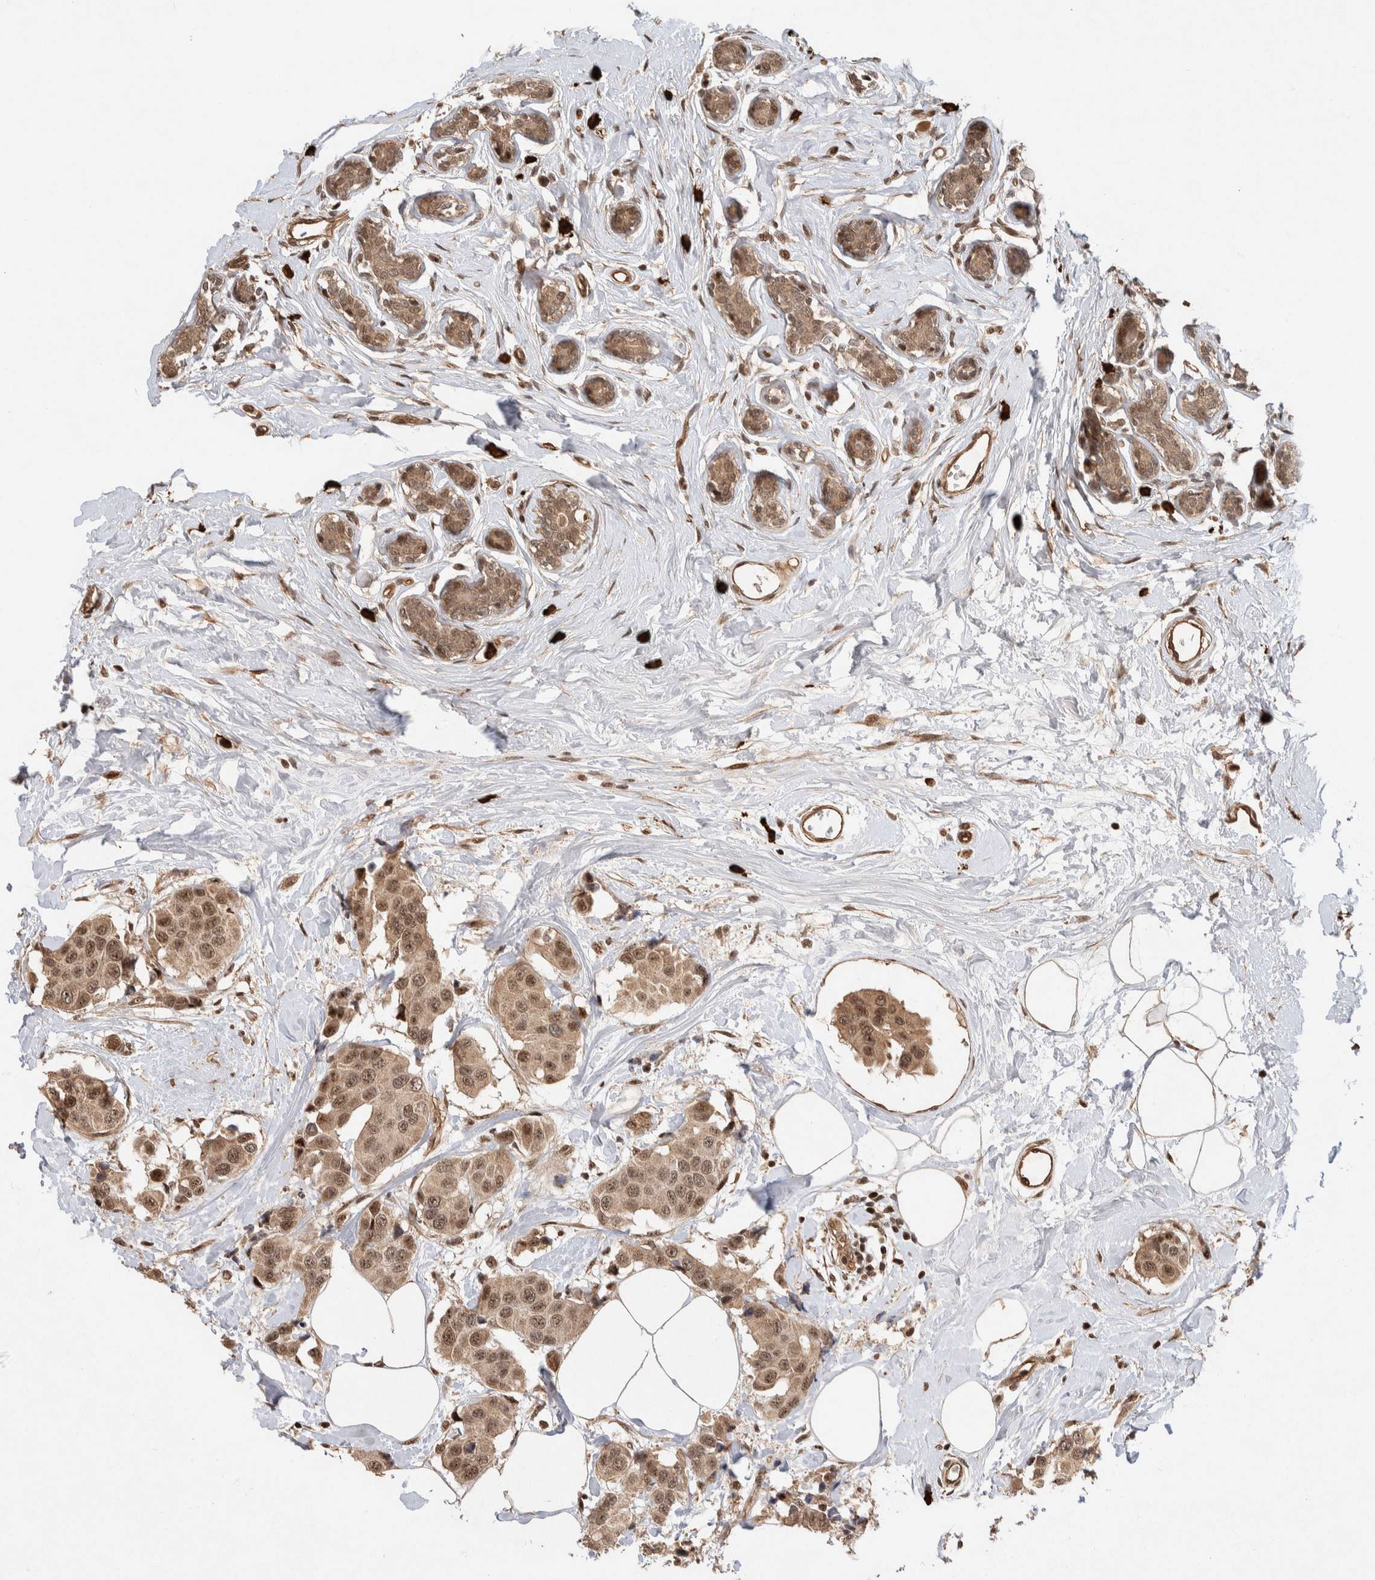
{"staining": {"intensity": "moderate", "quantity": ">75%", "location": "cytoplasmic/membranous,nuclear"}, "tissue": "breast cancer", "cell_type": "Tumor cells", "image_type": "cancer", "snomed": [{"axis": "morphology", "description": "Normal tissue, NOS"}, {"axis": "morphology", "description": "Duct carcinoma"}, {"axis": "topography", "description": "Breast"}], "caption": "Tumor cells exhibit moderate cytoplasmic/membranous and nuclear positivity in about >75% of cells in breast cancer (intraductal carcinoma).", "gene": "TOR1B", "patient": {"sex": "female", "age": 39}}